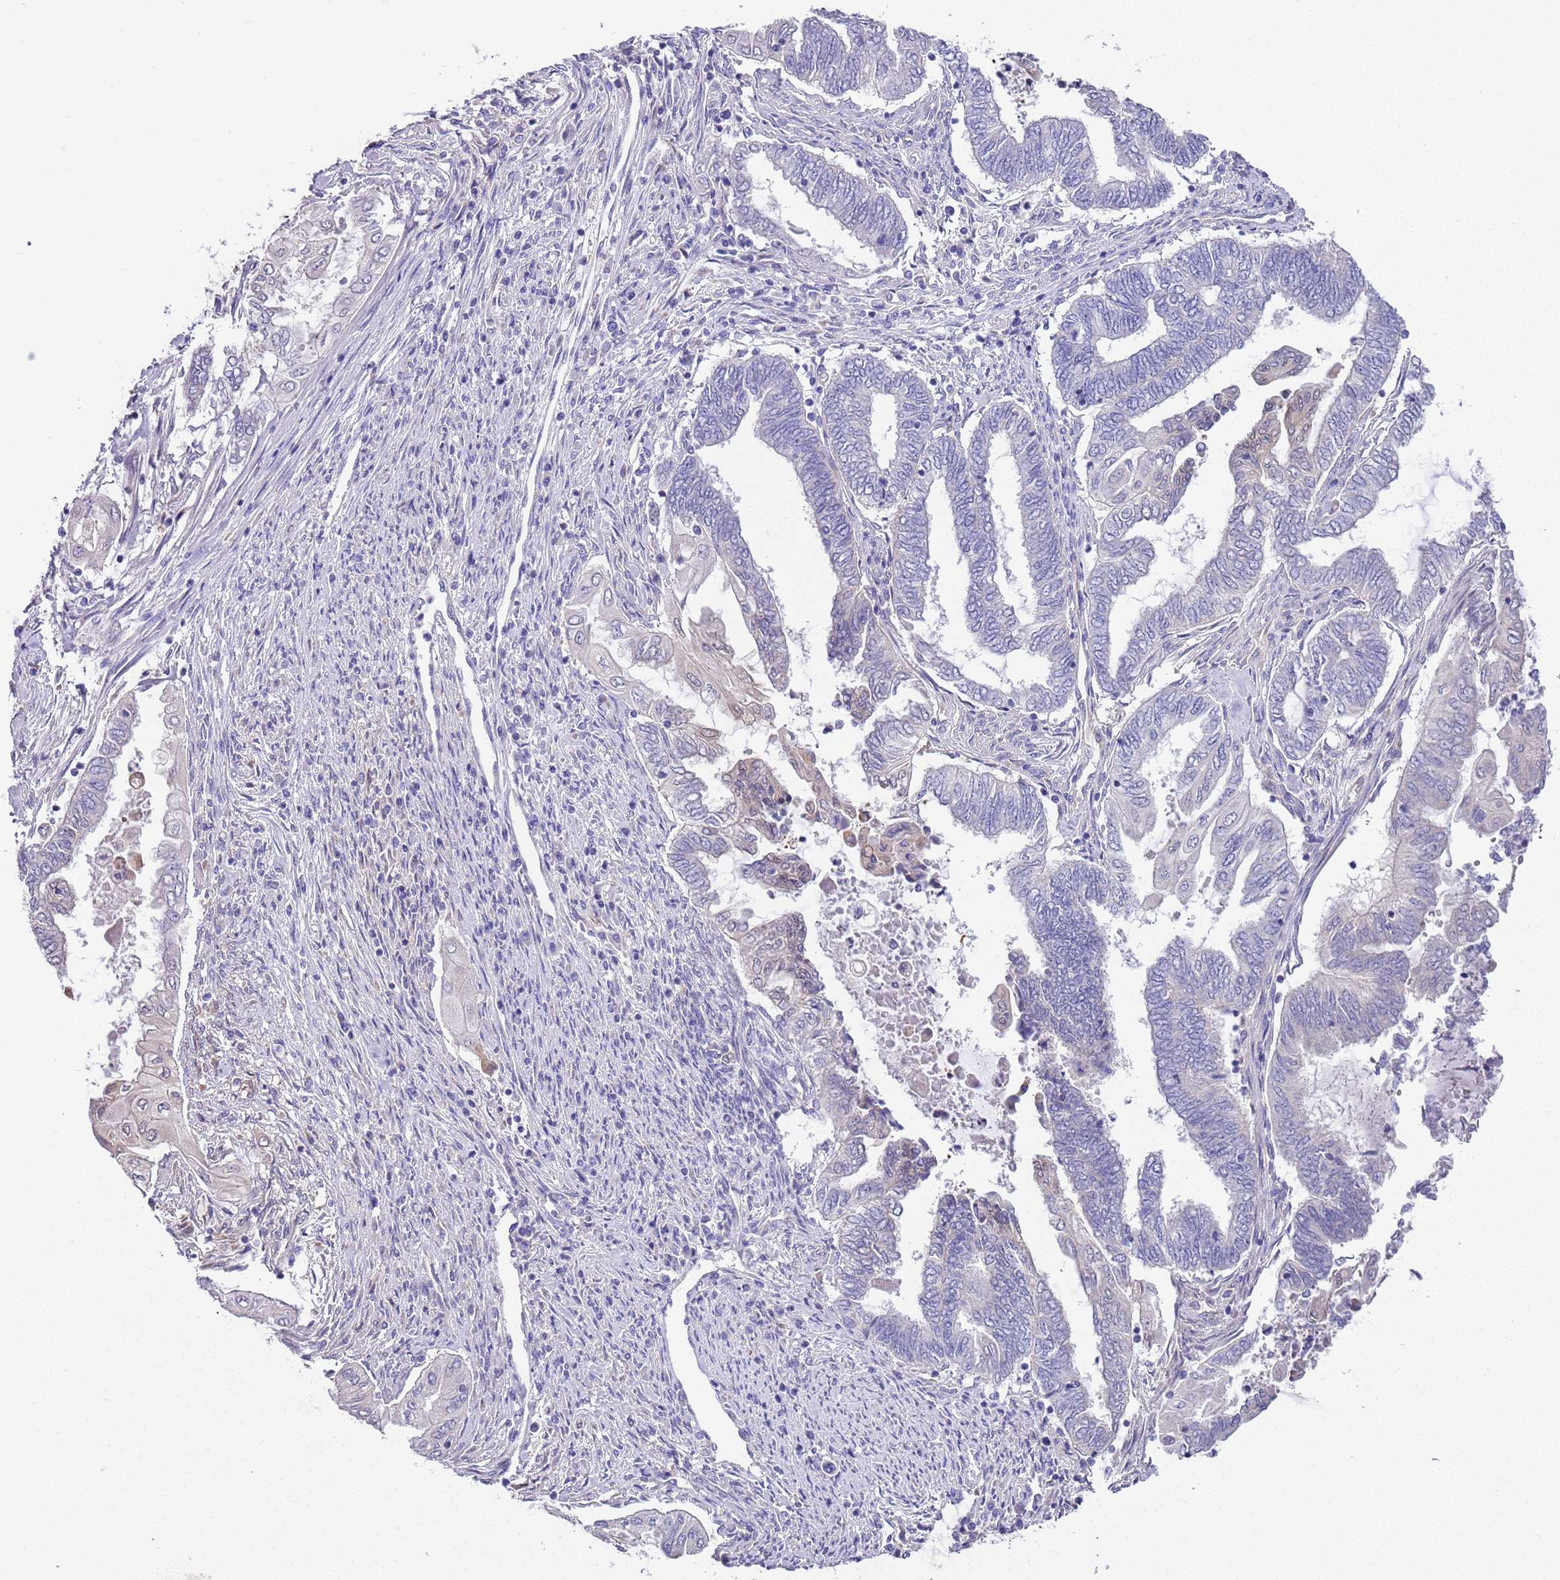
{"staining": {"intensity": "weak", "quantity": "<25%", "location": "nuclear"}, "tissue": "endometrial cancer", "cell_type": "Tumor cells", "image_type": "cancer", "snomed": [{"axis": "morphology", "description": "Adenocarcinoma, NOS"}, {"axis": "topography", "description": "Uterus"}, {"axis": "topography", "description": "Endometrium"}], "caption": "Human endometrial cancer stained for a protein using IHC shows no positivity in tumor cells.", "gene": "BRMS1L", "patient": {"sex": "female", "age": 70}}